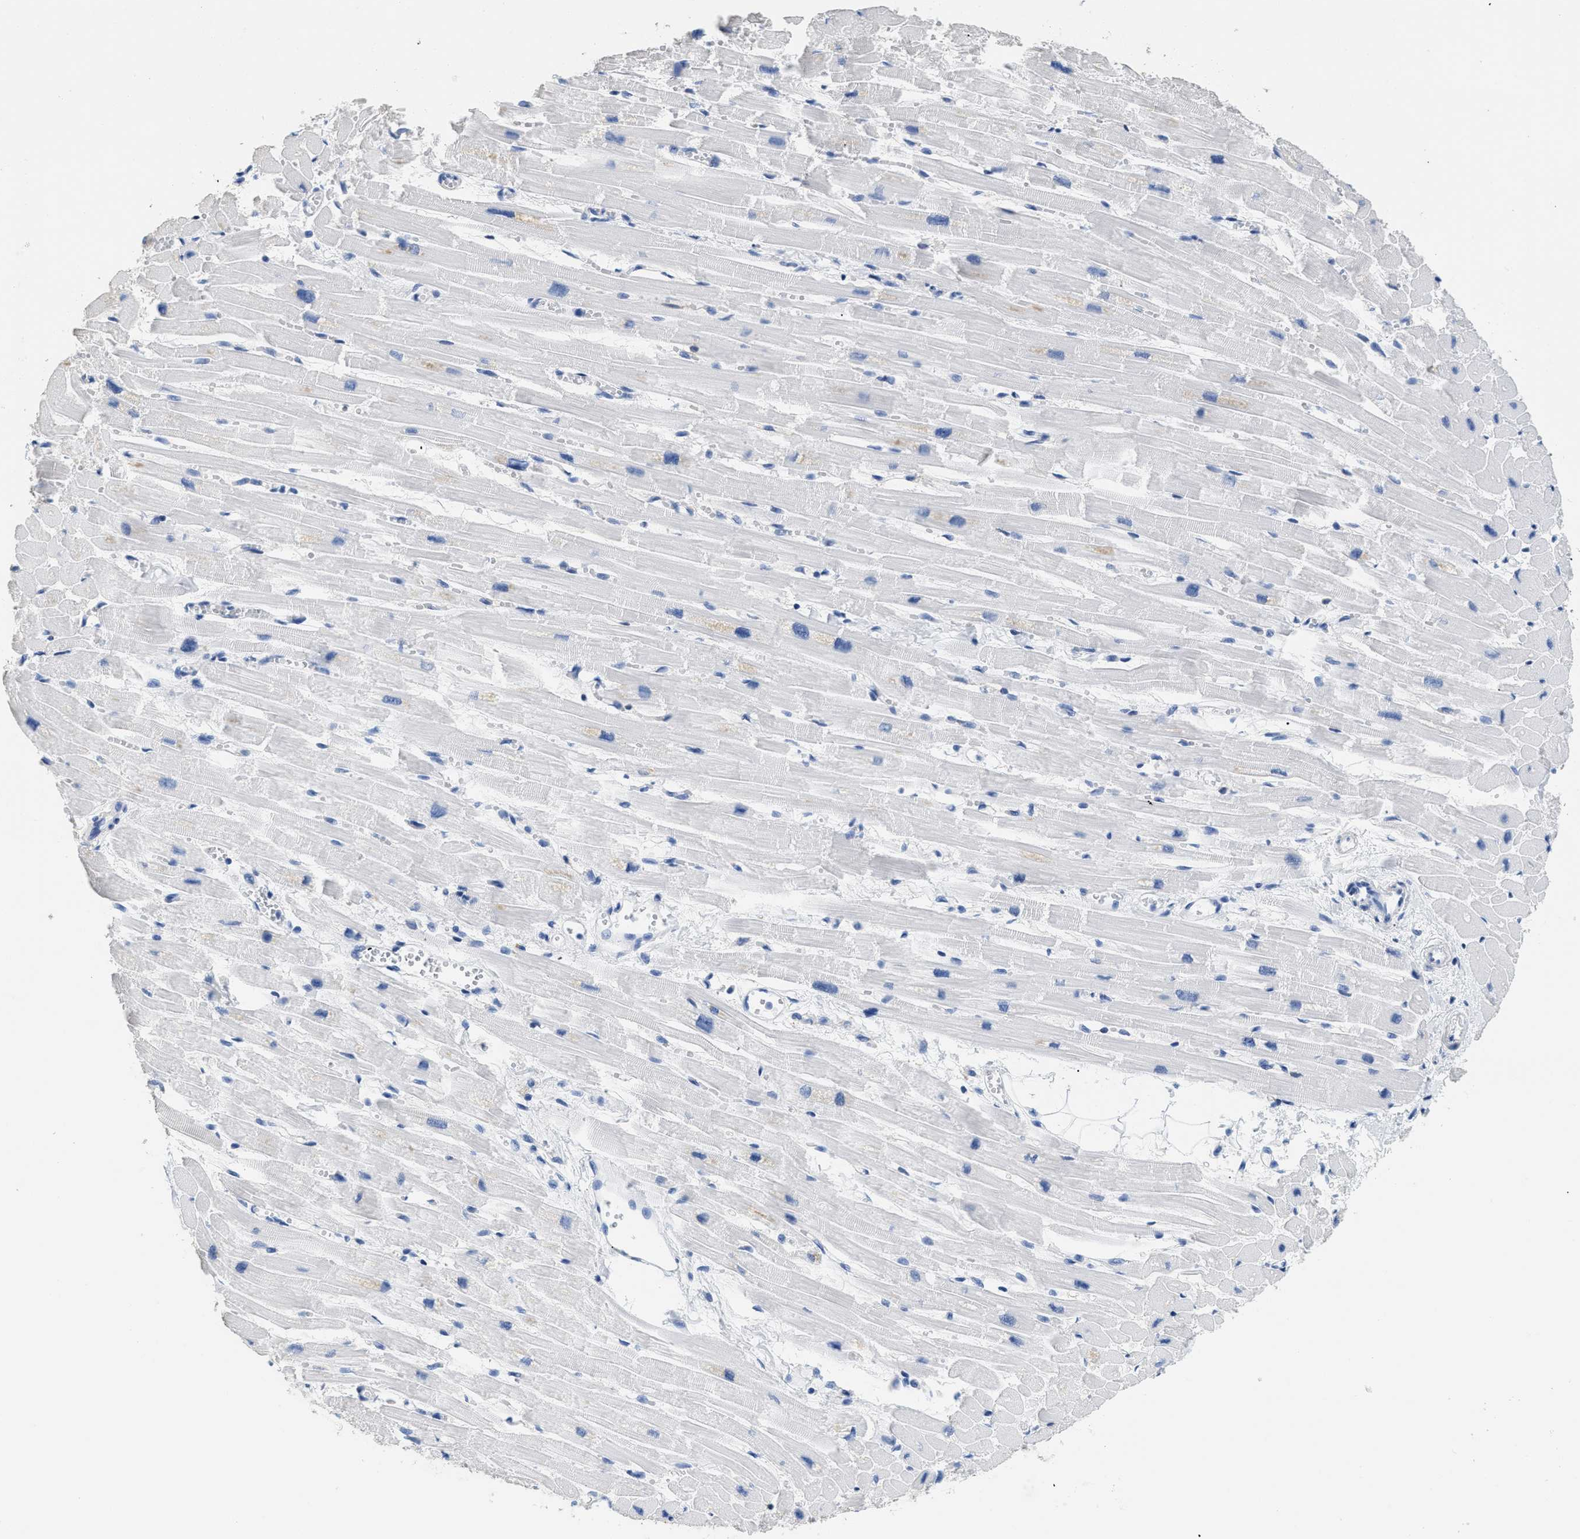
{"staining": {"intensity": "negative", "quantity": "none", "location": "none"}, "tissue": "heart muscle", "cell_type": "Cardiomyocytes", "image_type": "normal", "snomed": [{"axis": "morphology", "description": "Normal tissue, NOS"}, {"axis": "topography", "description": "Heart"}], "caption": "High power microscopy photomicrograph of an immunohistochemistry image of unremarkable heart muscle, revealing no significant expression in cardiomyocytes. (DAB (3,3'-diaminobenzidine) immunohistochemistry (IHC) visualized using brightfield microscopy, high magnification).", "gene": "DLC1", "patient": {"sex": "female", "age": 54}}